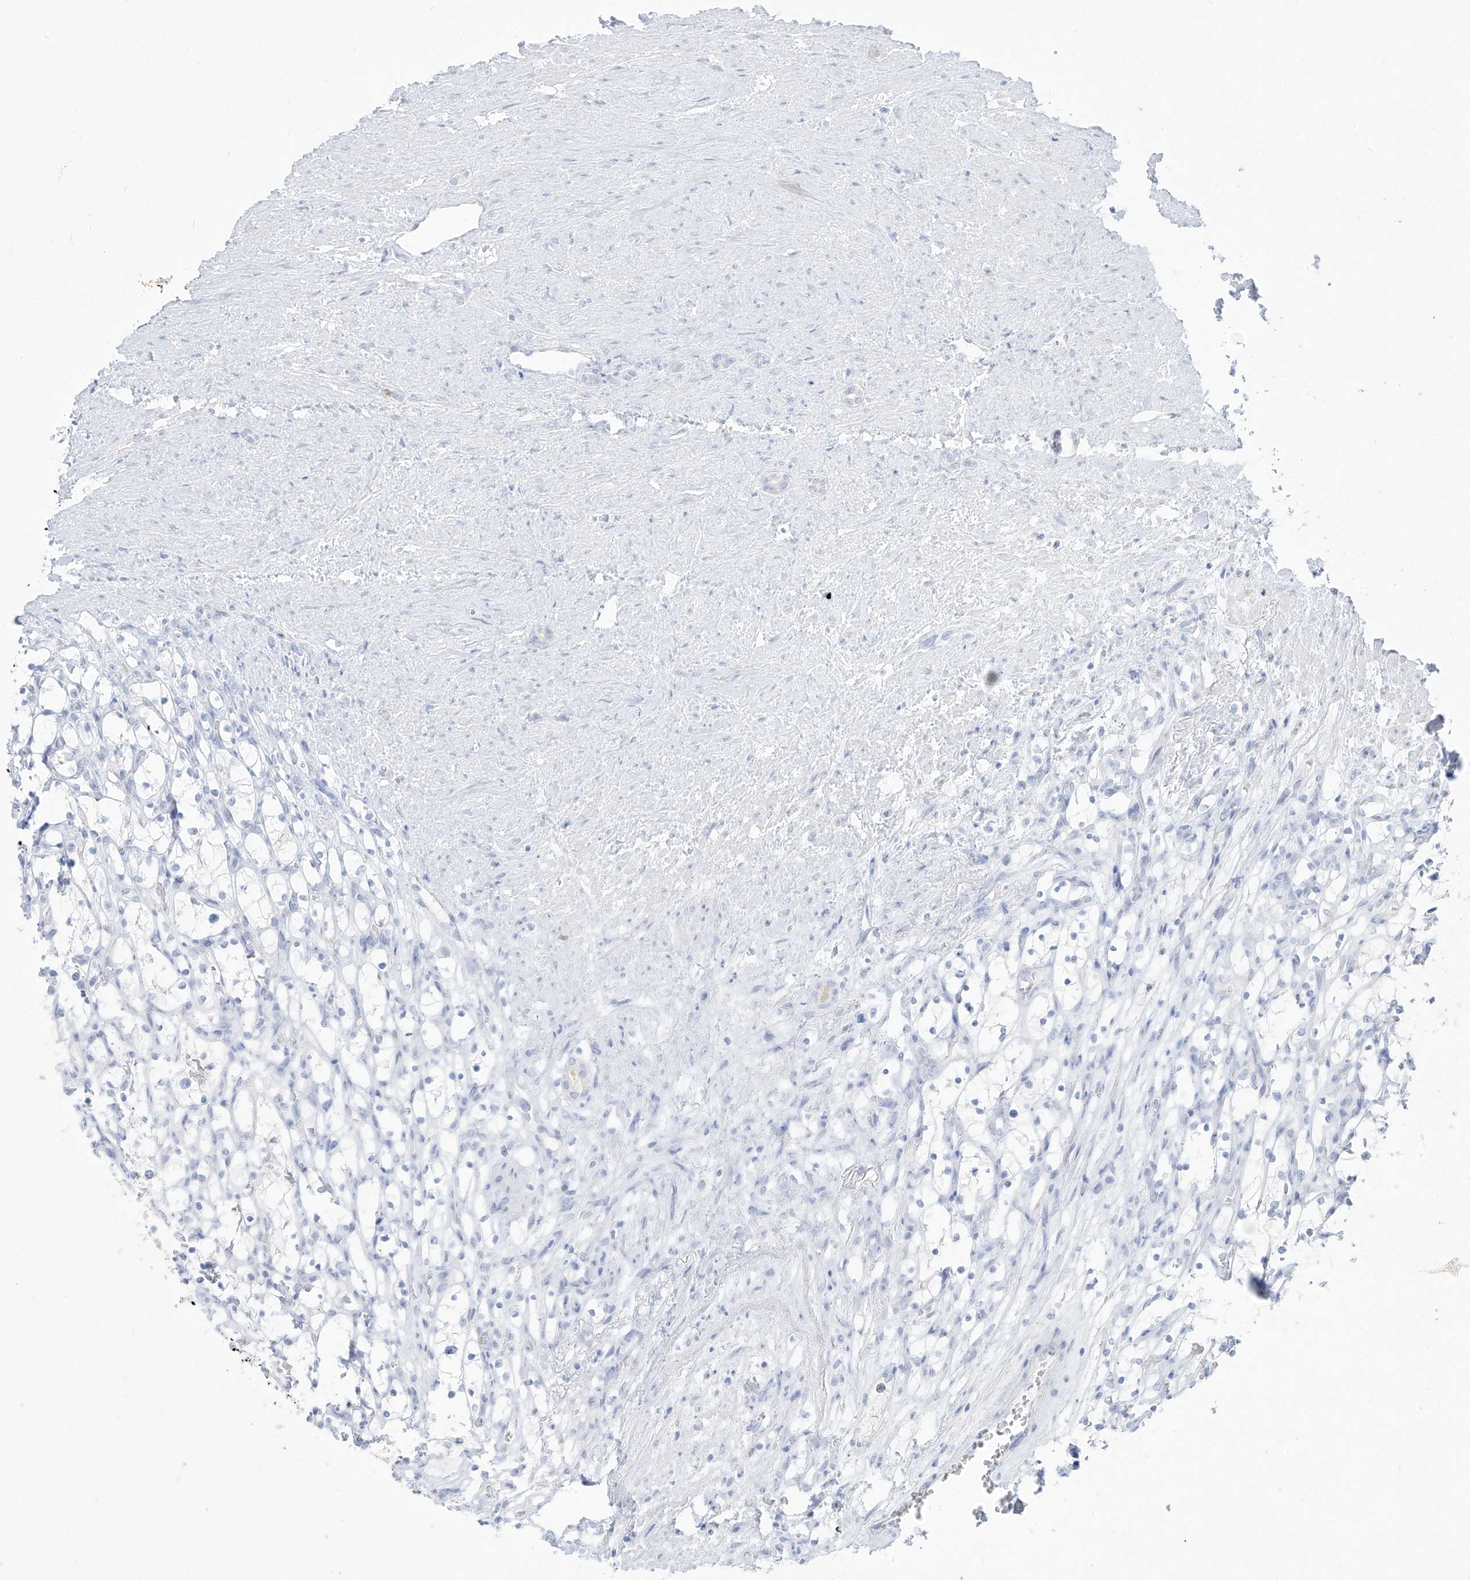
{"staining": {"intensity": "negative", "quantity": "none", "location": "none"}, "tissue": "renal cancer", "cell_type": "Tumor cells", "image_type": "cancer", "snomed": [{"axis": "morphology", "description": "Adenocarcinoma, NOS"}, {"axis": "topography", "description": "Kidney"}], "caption": "Tumor cells are negative for protein expression in human renal cancer.", "gene": "TGM4", "patient": {"sex": "female", "age": 69}}